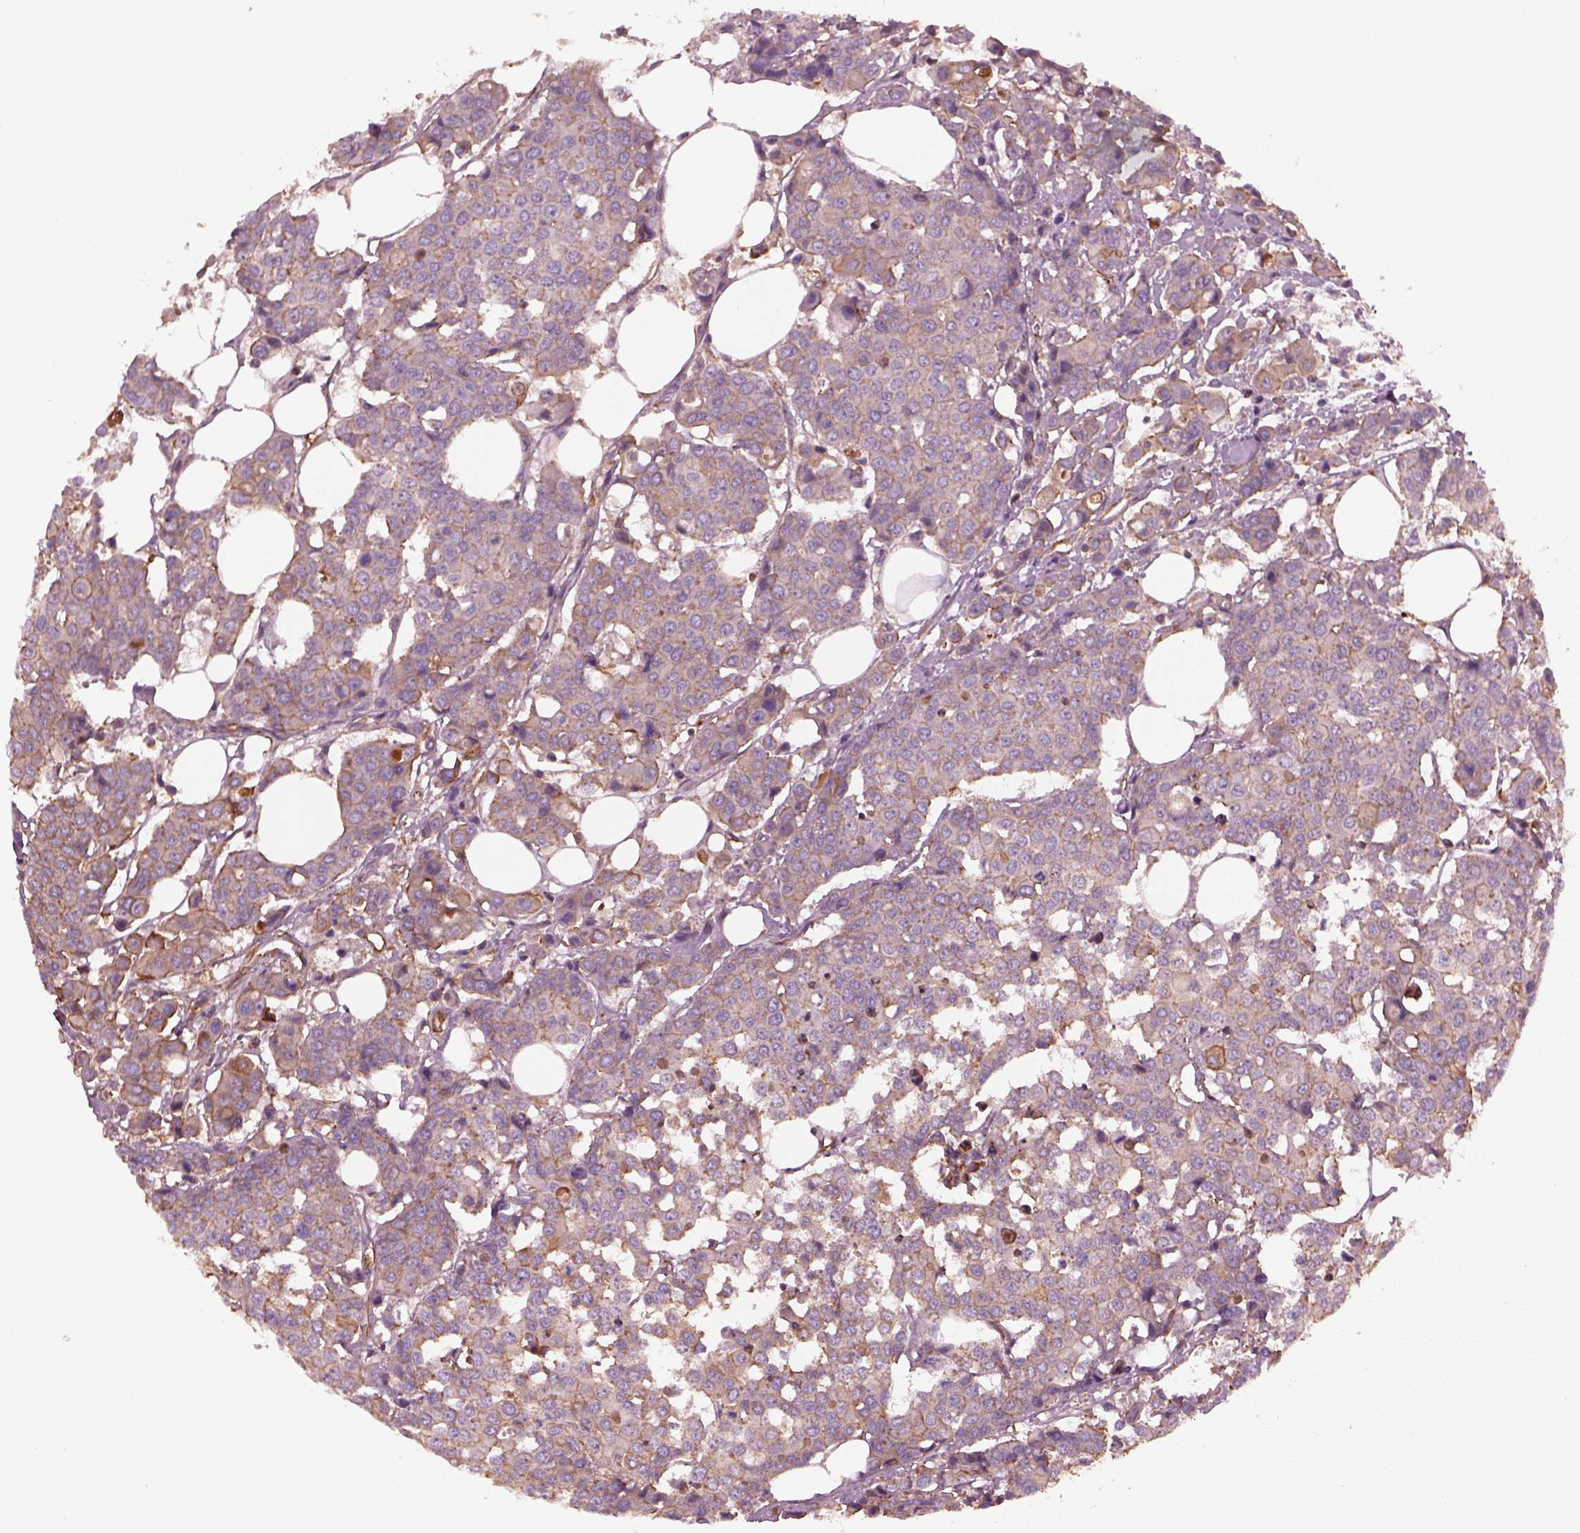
{"staining": {"intensity": "weak", "quantity": "25%-75%", "location": "cytoplasmic/membranous"}, "tissue": "carcinoid", "cell_type": "Tumor cells", "image_type": "cancer", "snomed": [{"axis": "morphology", "description": "Carcinoid, malignant, NOS"}, {"axis": "topography", "description": "Colon"}], "caption": "Tumor cells exhibit low levels of weak cytoplasmic/membranous positivity in approximately 25%-75% of cells in human malignant carcinoid. The protein of interest is shown in brown color, while the nuclei are stained blue.", "gene": "MYL6", "patient": {"sex": "male", "age": 81}}